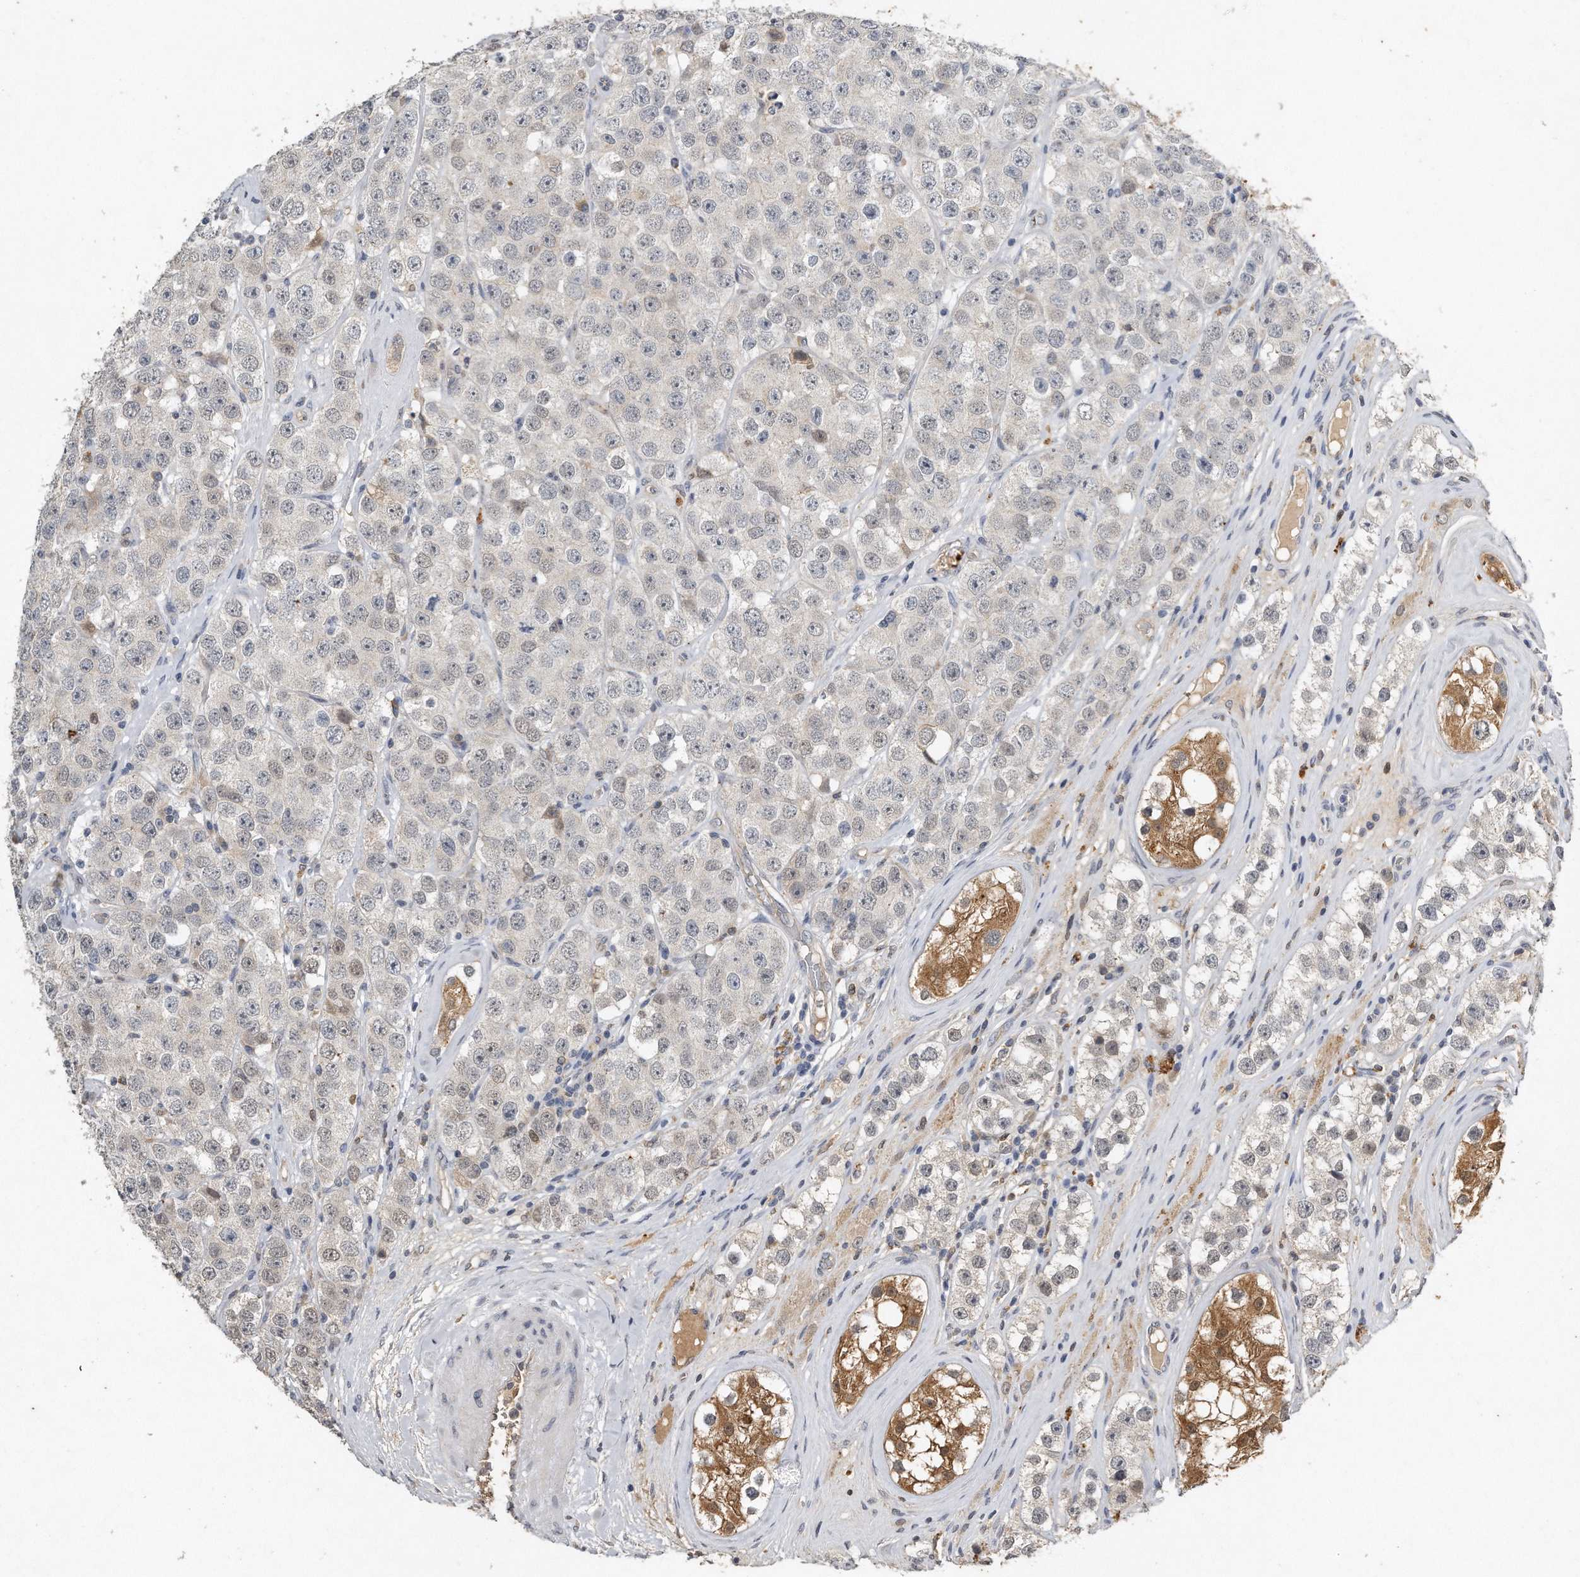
{"staining": {"intensity": "weak", "quantity": "<25%", "location": "nuclear"}, "tissue": "testis cancer", "cell_type": "Tumor cells", "image_type": "cancer", "snomed": [{"axis": "morphology", "description": "Seminoma, NOS"}, {"axis": "topography", "description": "Testis"}], "caption": "A high-resolution micrograph shows immunohistochemistry staining of testis cancer, which exhibits no significant positivity in tumor cells.", "gene": "CAMK1", "patient": {"sex": "male", "age": 28}}